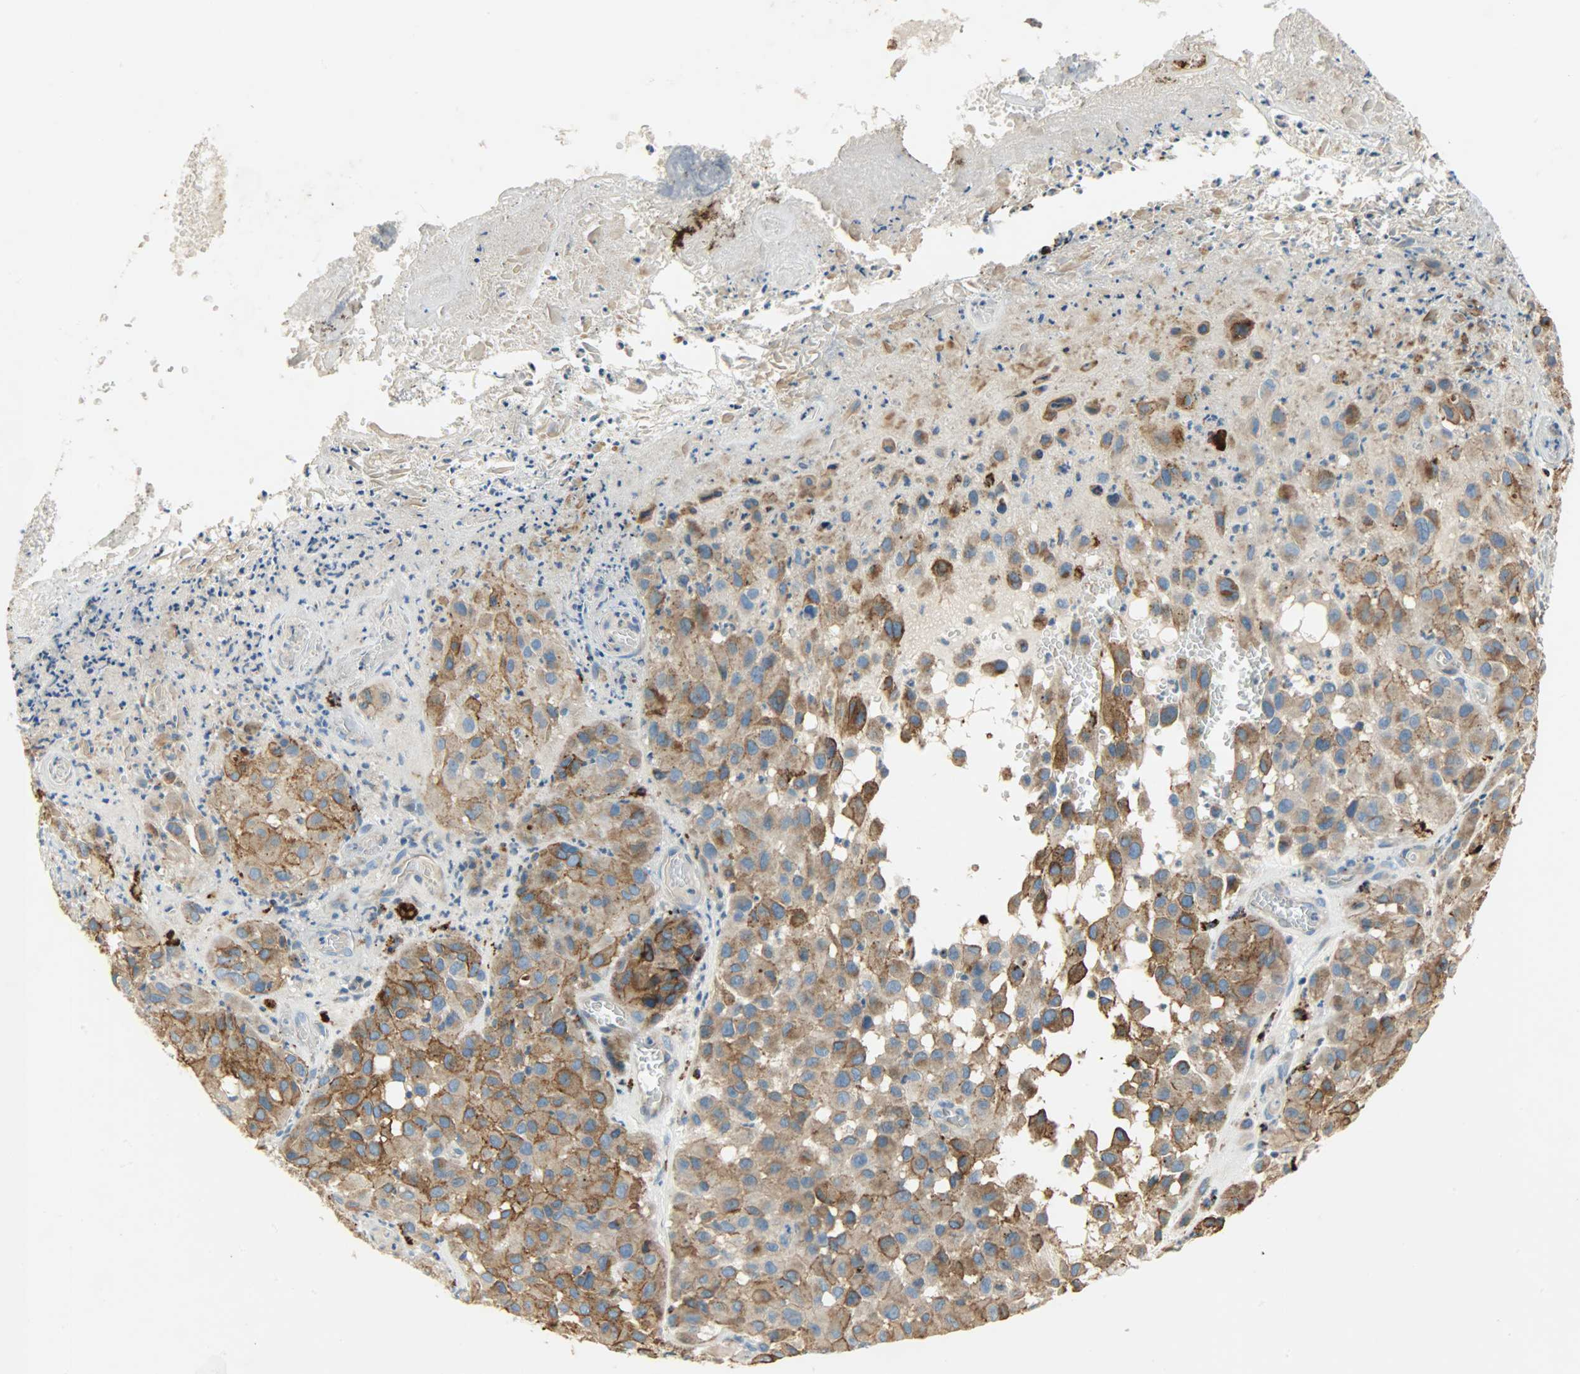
{"staining": {"intensity": "moderate", "quantity": ">75%", "location": "cytoplasmic/membranous"}, "tissue": "melanoma", "cell_type": "Tumor cells", "image_type": "cancer", "snomed": [{"axis": "morphology", "description": "Malignant melanoma, NOS"}, {"axis": "topography", "description": "Skin"}], "caption": "DAB immunohistochemical staining of human melanoma demonstrates moderate cytoplasmic/membranous protein staining in approximately >75% of tumor cells. (IHC, brightfield microscopy, high magnification).", "gene": "ASAH1", "patient": {"sex": "female", "age": 21}}